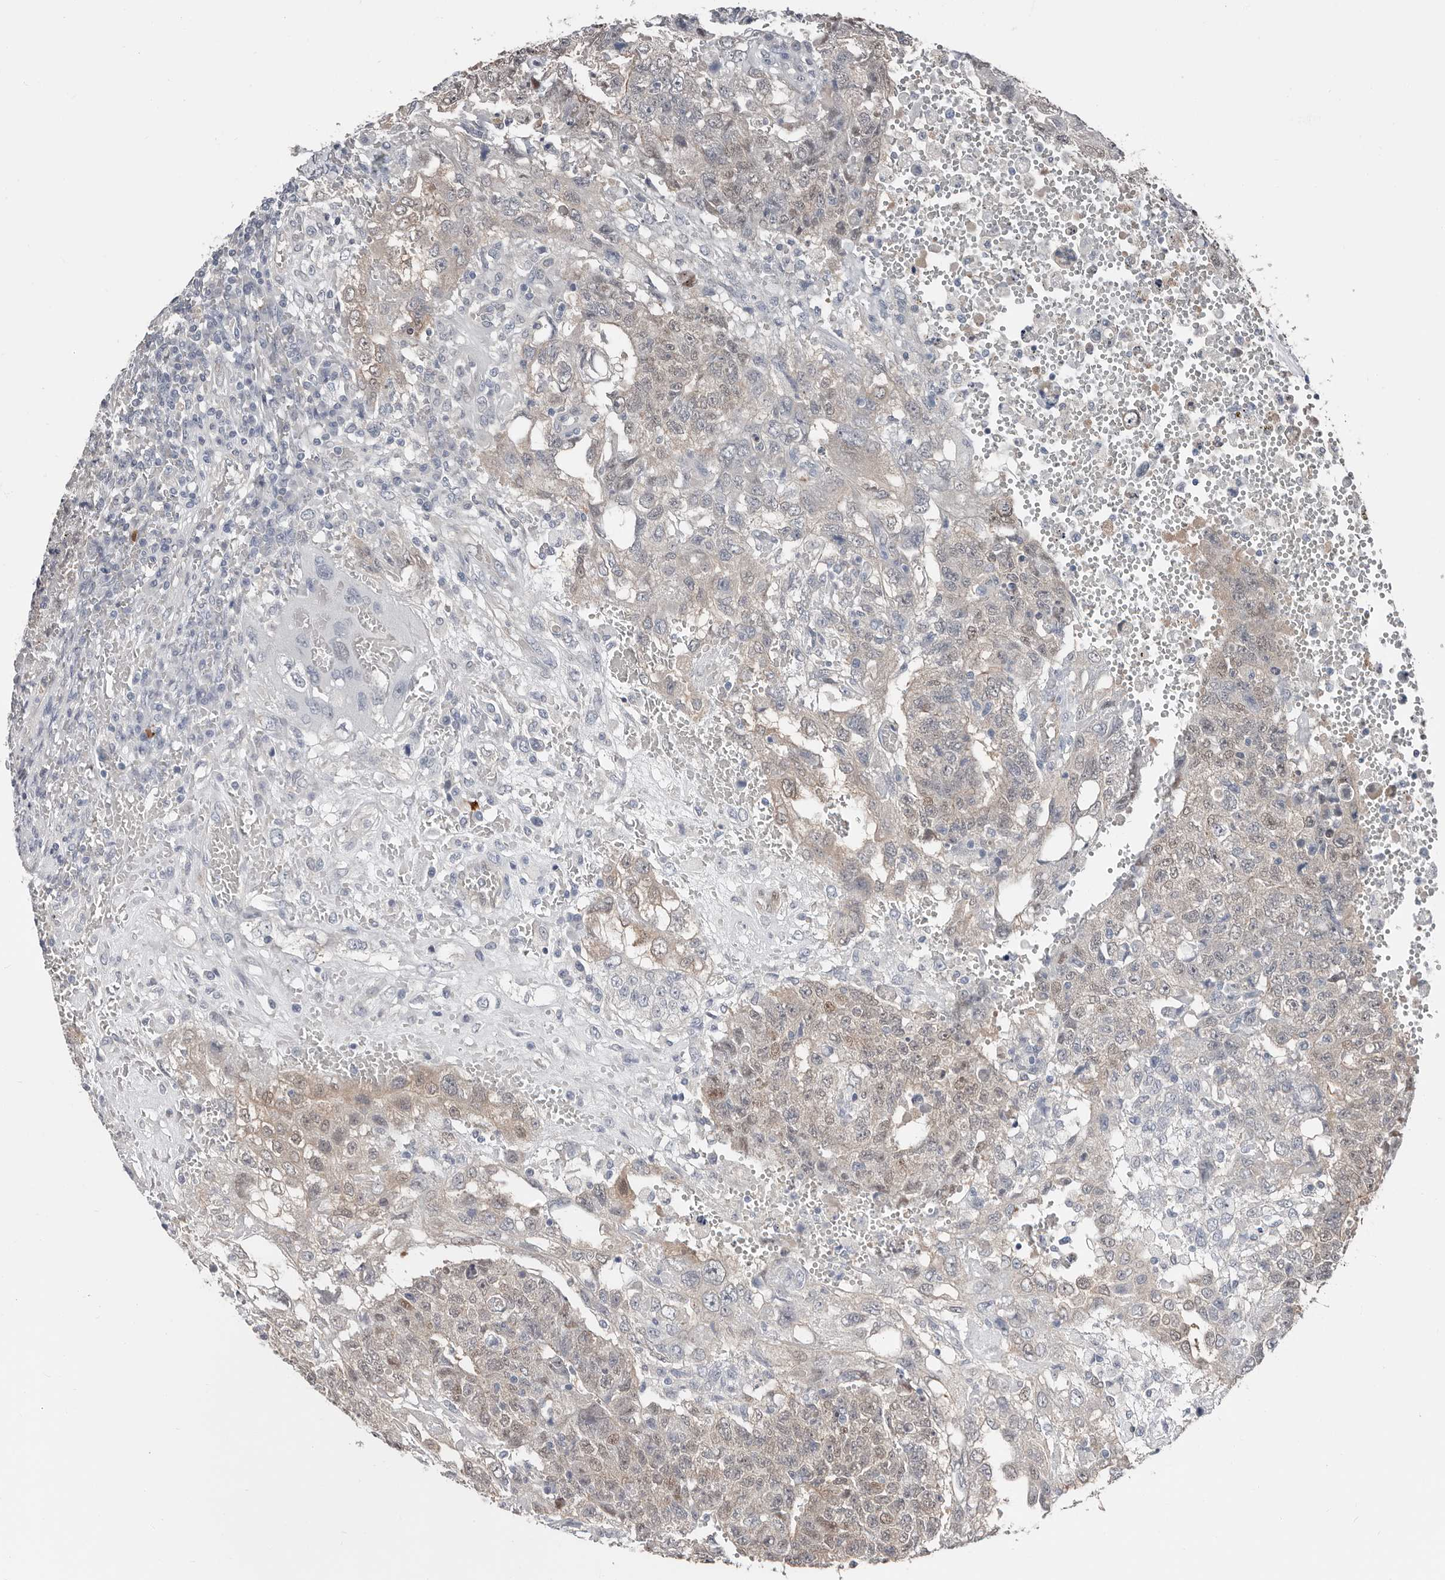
{"staining": {"intensity": "weak", "quantity": "25%-75%", "location": "cytoplasmic/membranous,nuclear"}, "tissue": "testis cancer", "cell_type": "Tumor cells", "image_type": "cancer", "snomed": [{"axis": "morphology", "description": "Carcinoma, Embryonal, NOS"}, {"axis": "topography", "description": "Testis"}], "caption": "This image displays testis embryonal carcinoma stained with immunohistochemistry (IHC) to label a protein in brown. The cytoplasmic/membranous and nuclear of tumor cells show weak positivity for the protein. Nuclei are counter-stained blue.", "gene": "ASRGL1", "patient": {"sex": "male", "age": 26}}